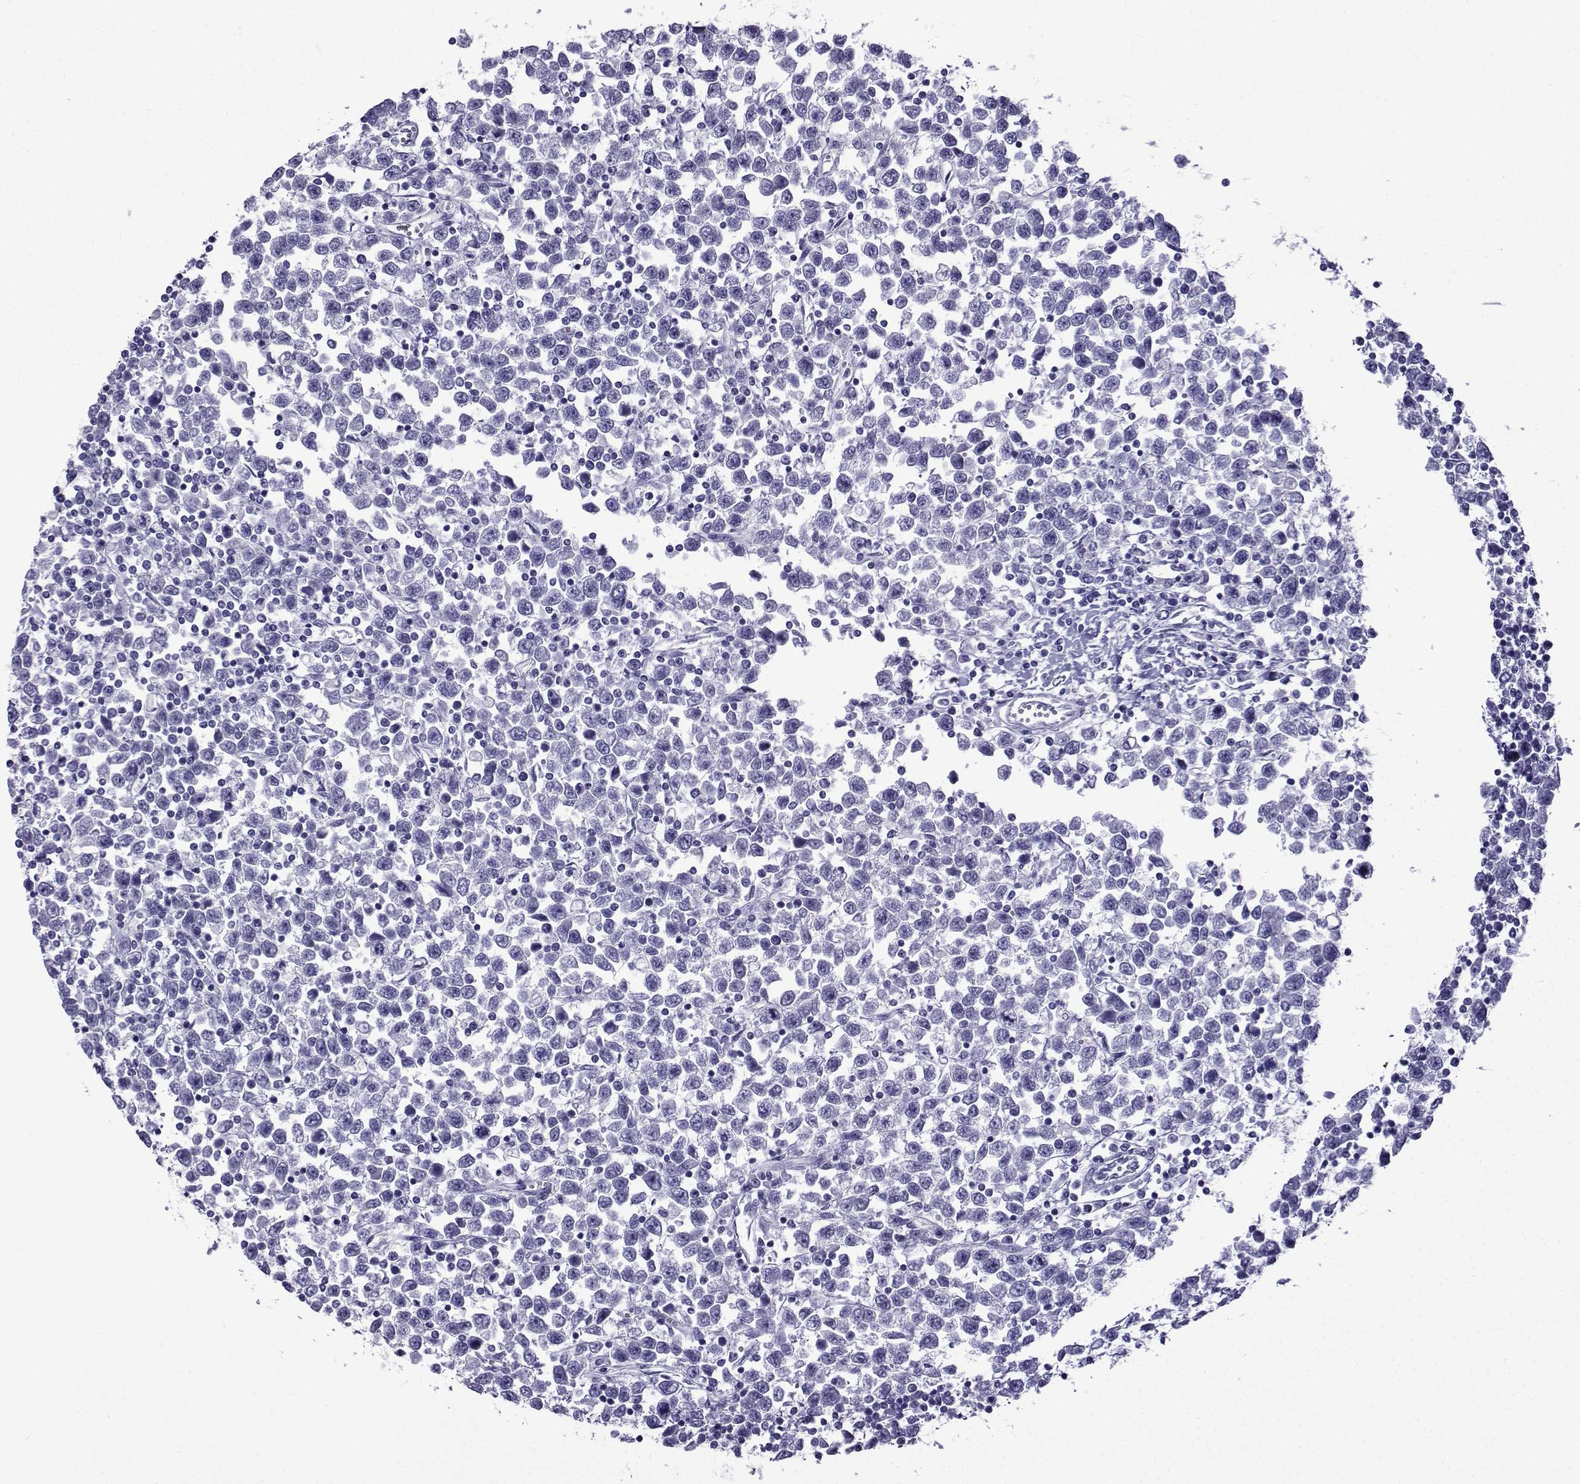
{"staining": {"intensity": "negative", "quantity": "none", "location": "none"}, "tissue": "testis cancer", "cell_type": "Tumor cells", "image_type": "cancer", "snomed": [{"axis": "morphology", "description": "Seminoma, NOS"}, {"axis": "topography", "description": "Testis"}], "caption": "Immunohistochemistry (IHC) image of human testis seminoma stained for a protein (brown), which exhibits no staining in tumor cells. The staining is performed using DAB (3,3'-diaminobenzidine) brown chromogen with nuclei counter-stained in using hematoxylin.", "gene": "KCNF1", "patient": {"sex": "male", "age": 34}}